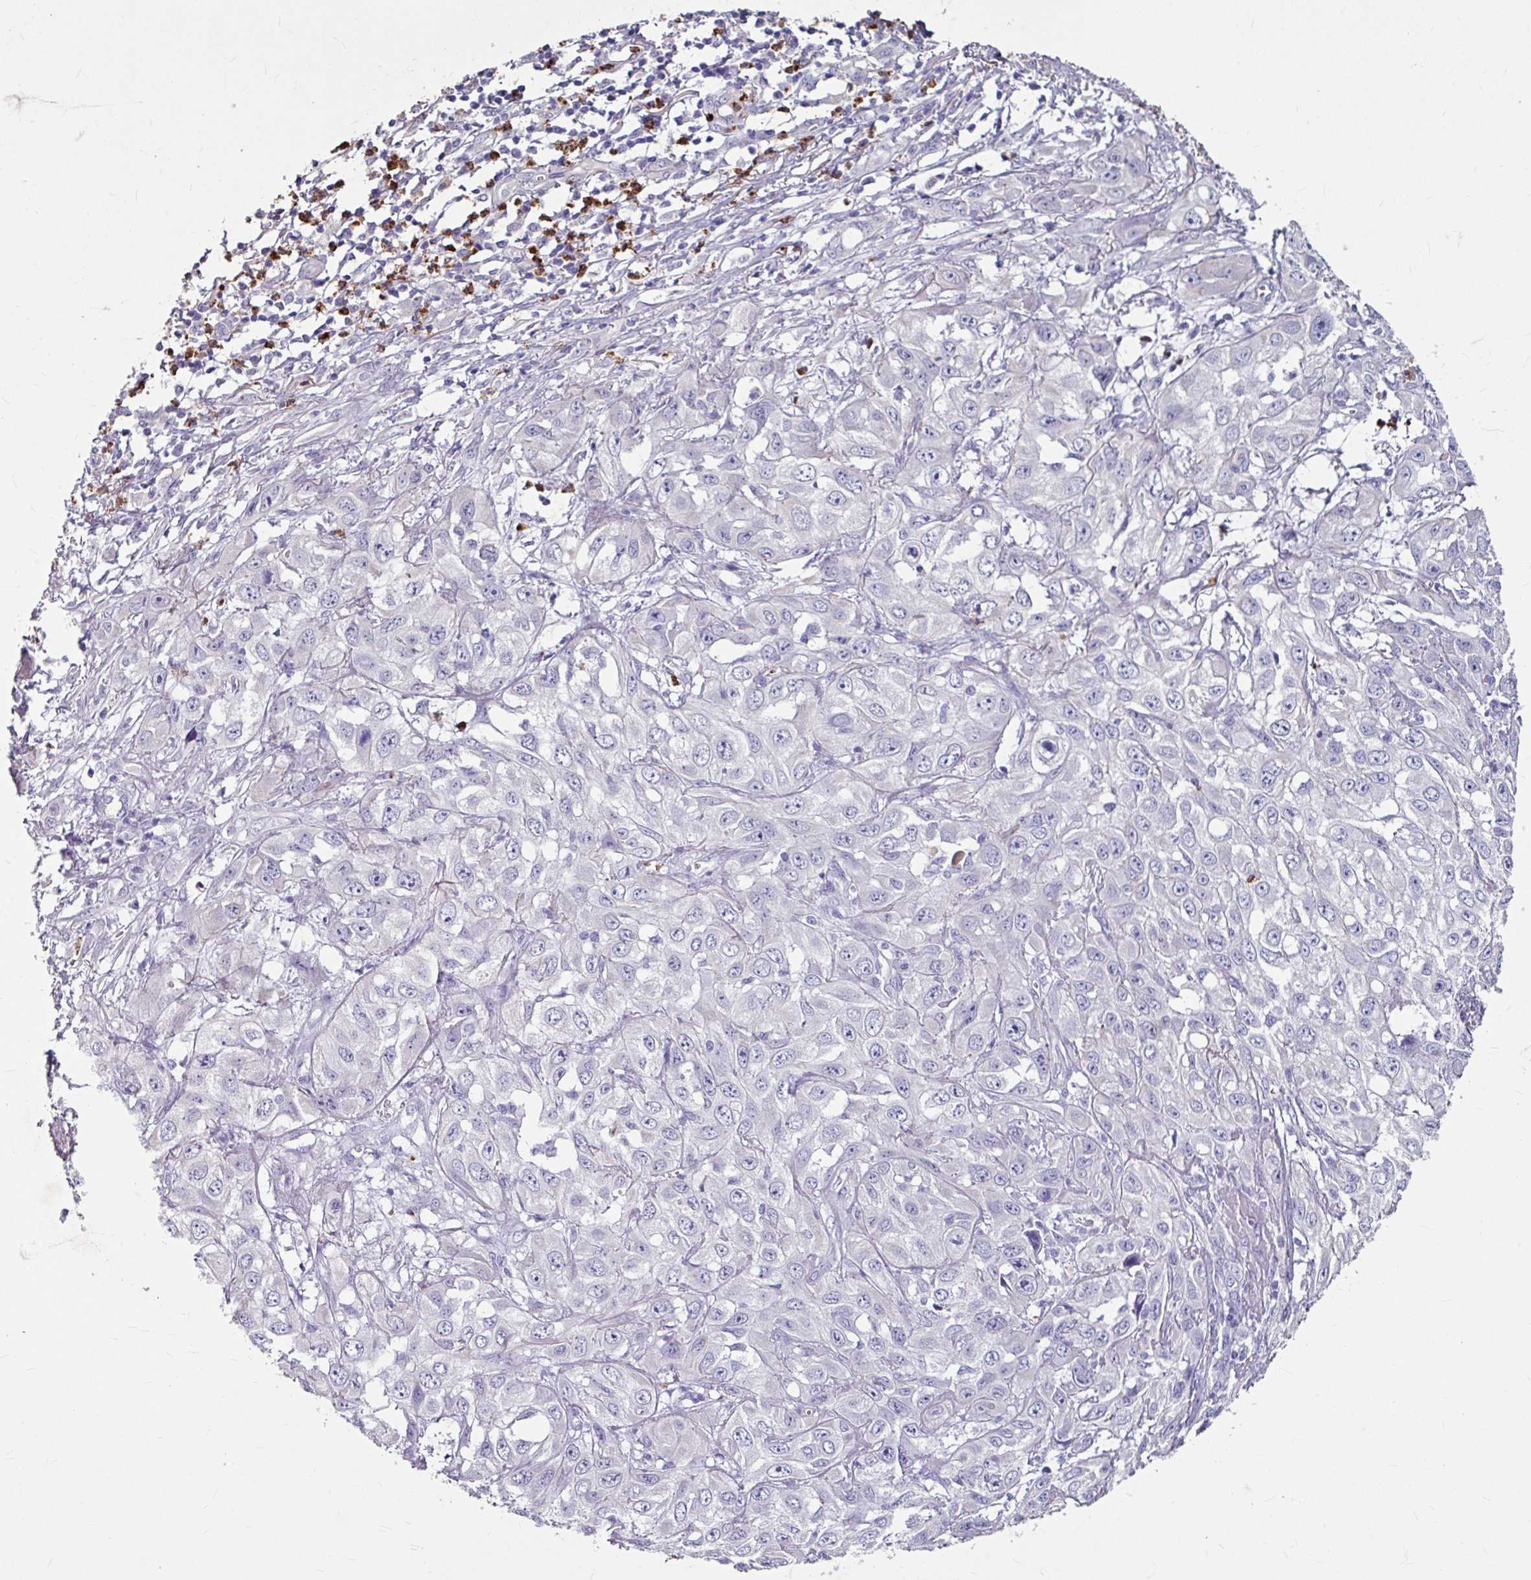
{"staining": {"intensity": "negative", "quantity": "none", "location": "none"}, "tissue": "skin cancer", "cell_type": "Tumor cells", "image_type": "cancer", "snomed": [{"axis": "morphology", "description": "Squamous cell carcinoma, NOS"}, {"axis": "topography", "description": "Skin"}, {"axis": "topography", "description": "Vulva"}], "caption": "This is a micrograph of immunohistochemistry staining of skin squamous cell carcinoma, which shows no staining in tumor cells. (DAB (3,3'-diaminobenzidine) immunohistochemistry, high magnification).", "gene": "ANKRD1", "patient": {"sex": "female", "age": 71}}